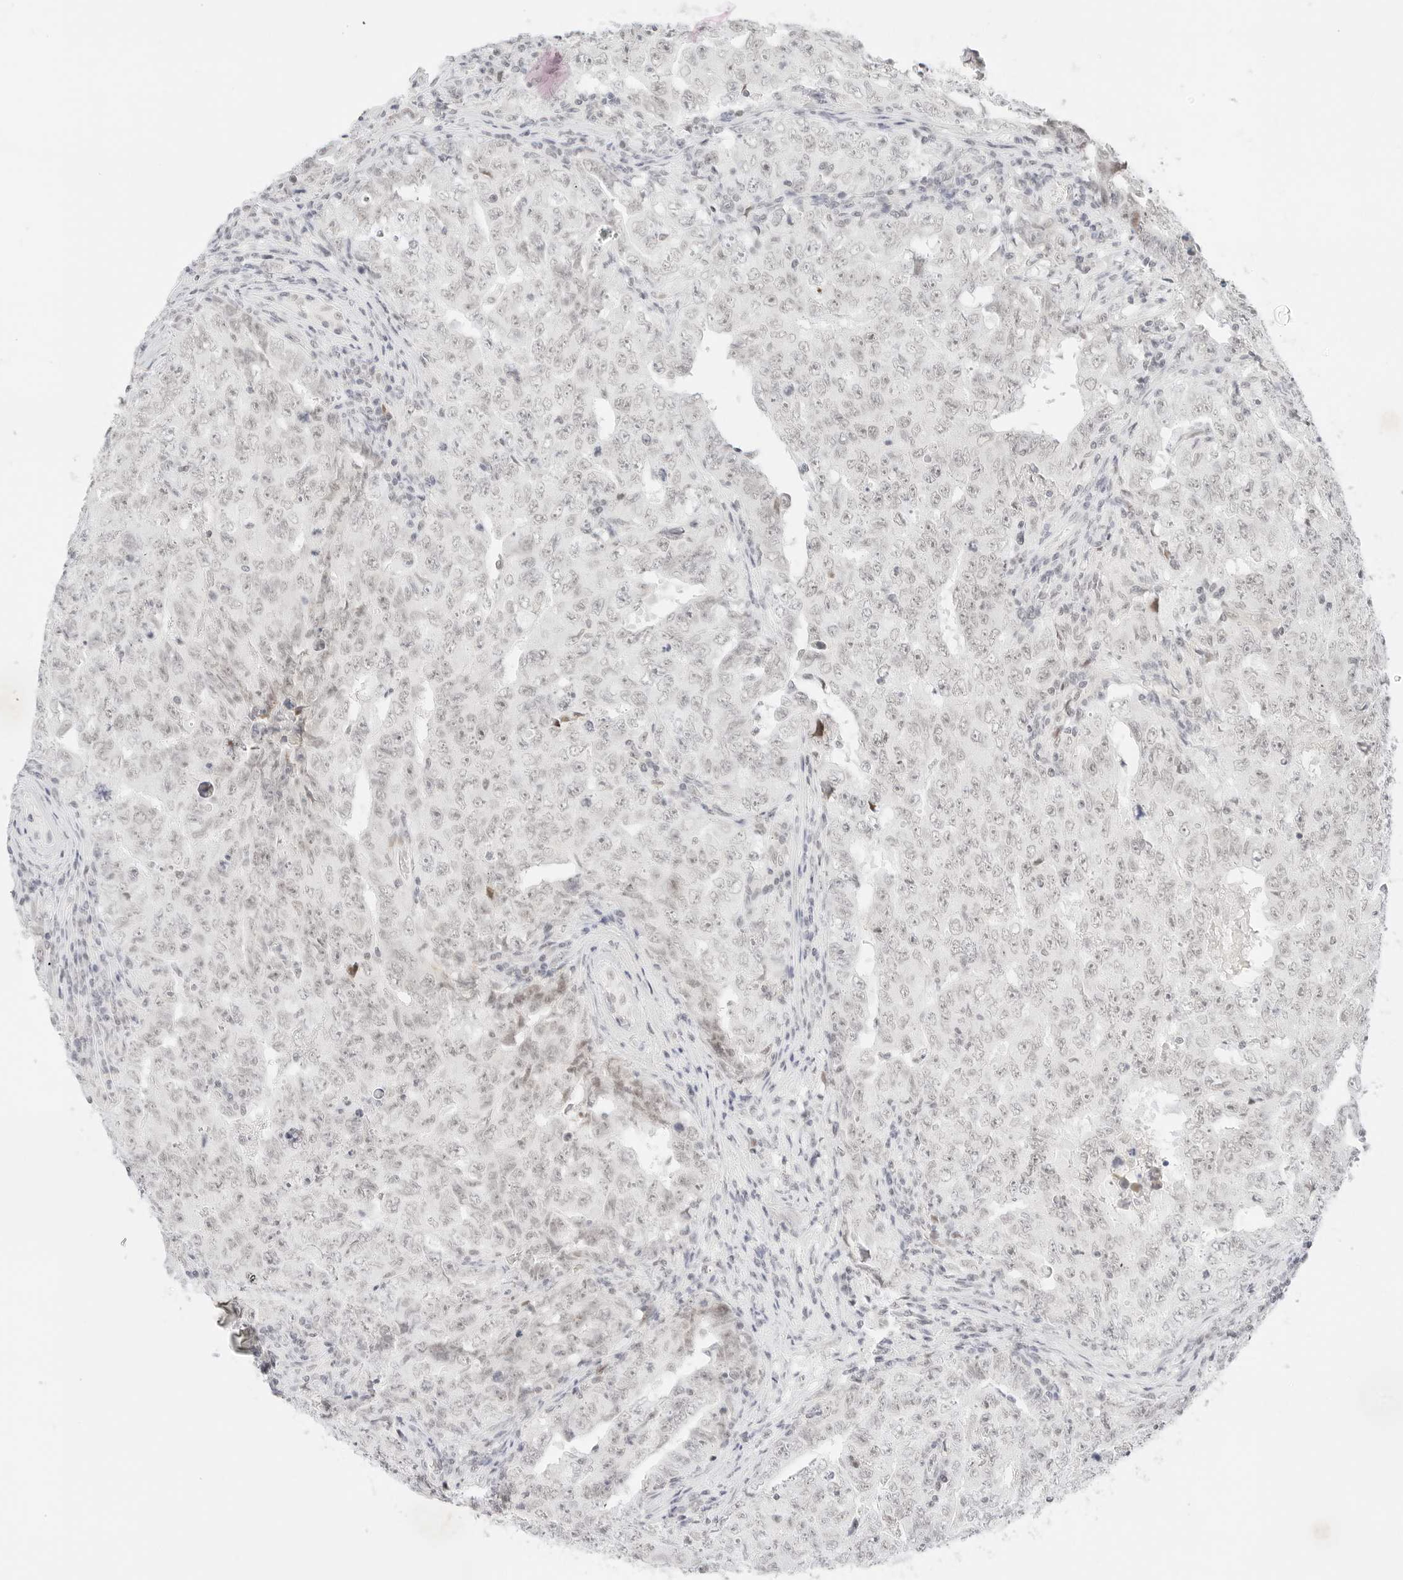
{"staining": {"intensity": "negative", "quantity": "none", "location": "none"}, "tissue": "testis cancer", "cell_type": "Tumor cells", "image_type": "cancer", "snomed": [{"axis": "morphology", "description": "Carcinoma, Embryonal, NOS"}, {"axis": "topography", "description": "Testis"}], "caption": "IHC of testis embryonal carcinoma reveals no staining in tumor cells.", "gene": "ITGA6", "patient": {"sex": "male", "age": 26}}